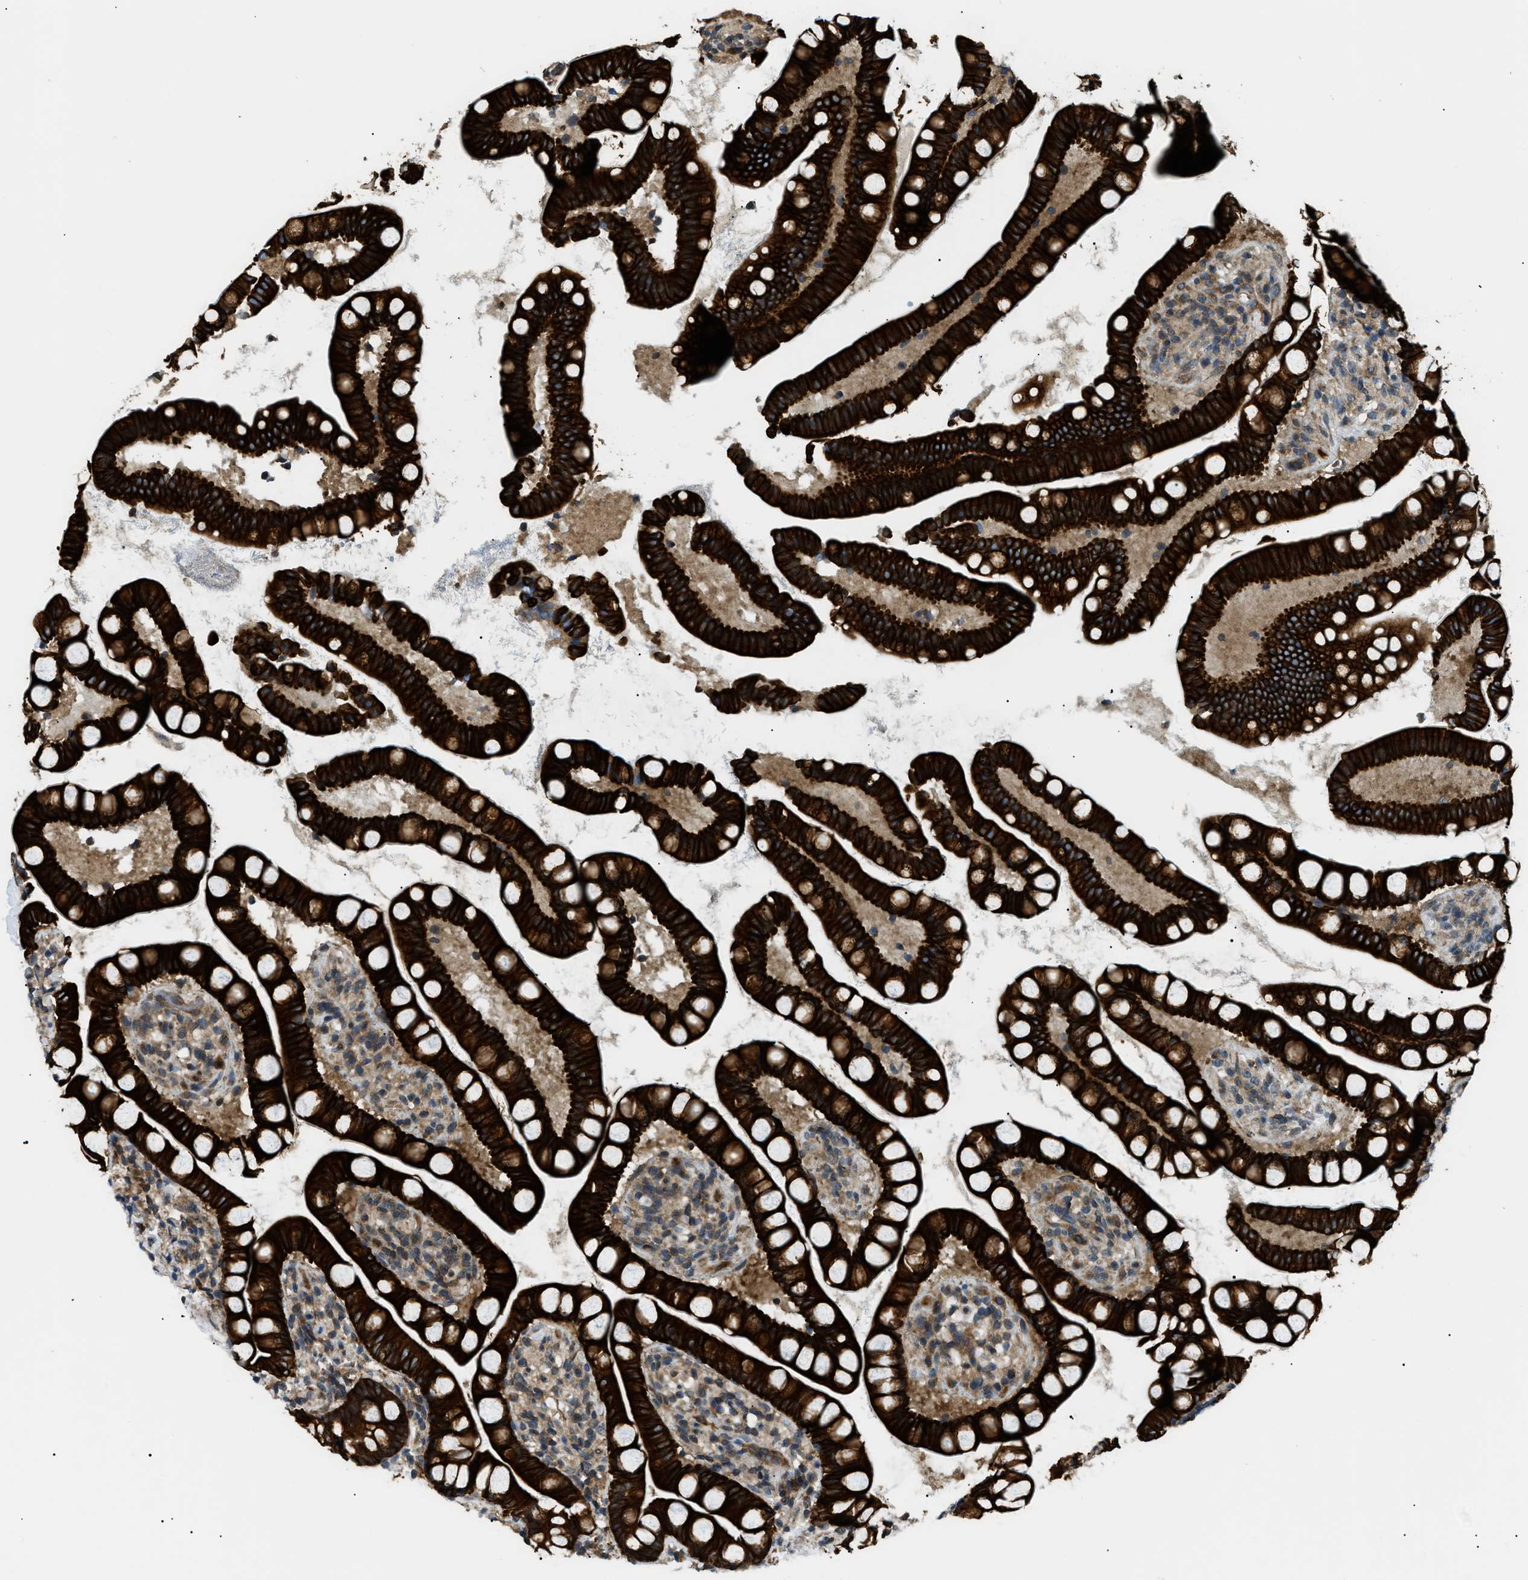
{"staining": {"intensity": "strong", "quantity": ">75%", "location": "cytoplasmic/membranous"}, "tissue": "small intestine", "cell_type": "Glandular cells", "image_type": "normal", "snomed": [{"axis": "morphology", "description": "Normal tissue, NOS"}, {"axis": "topography", "description": "Small intestine"}], "caption": "Brown immunohistochemical staining in unremarkable human small intestine displays strong cytoplasmic/membranous expression in approximately >75% of glandular cells.", "gene": "SRPK1", "patient": {"sex": "female", "age": 84}}